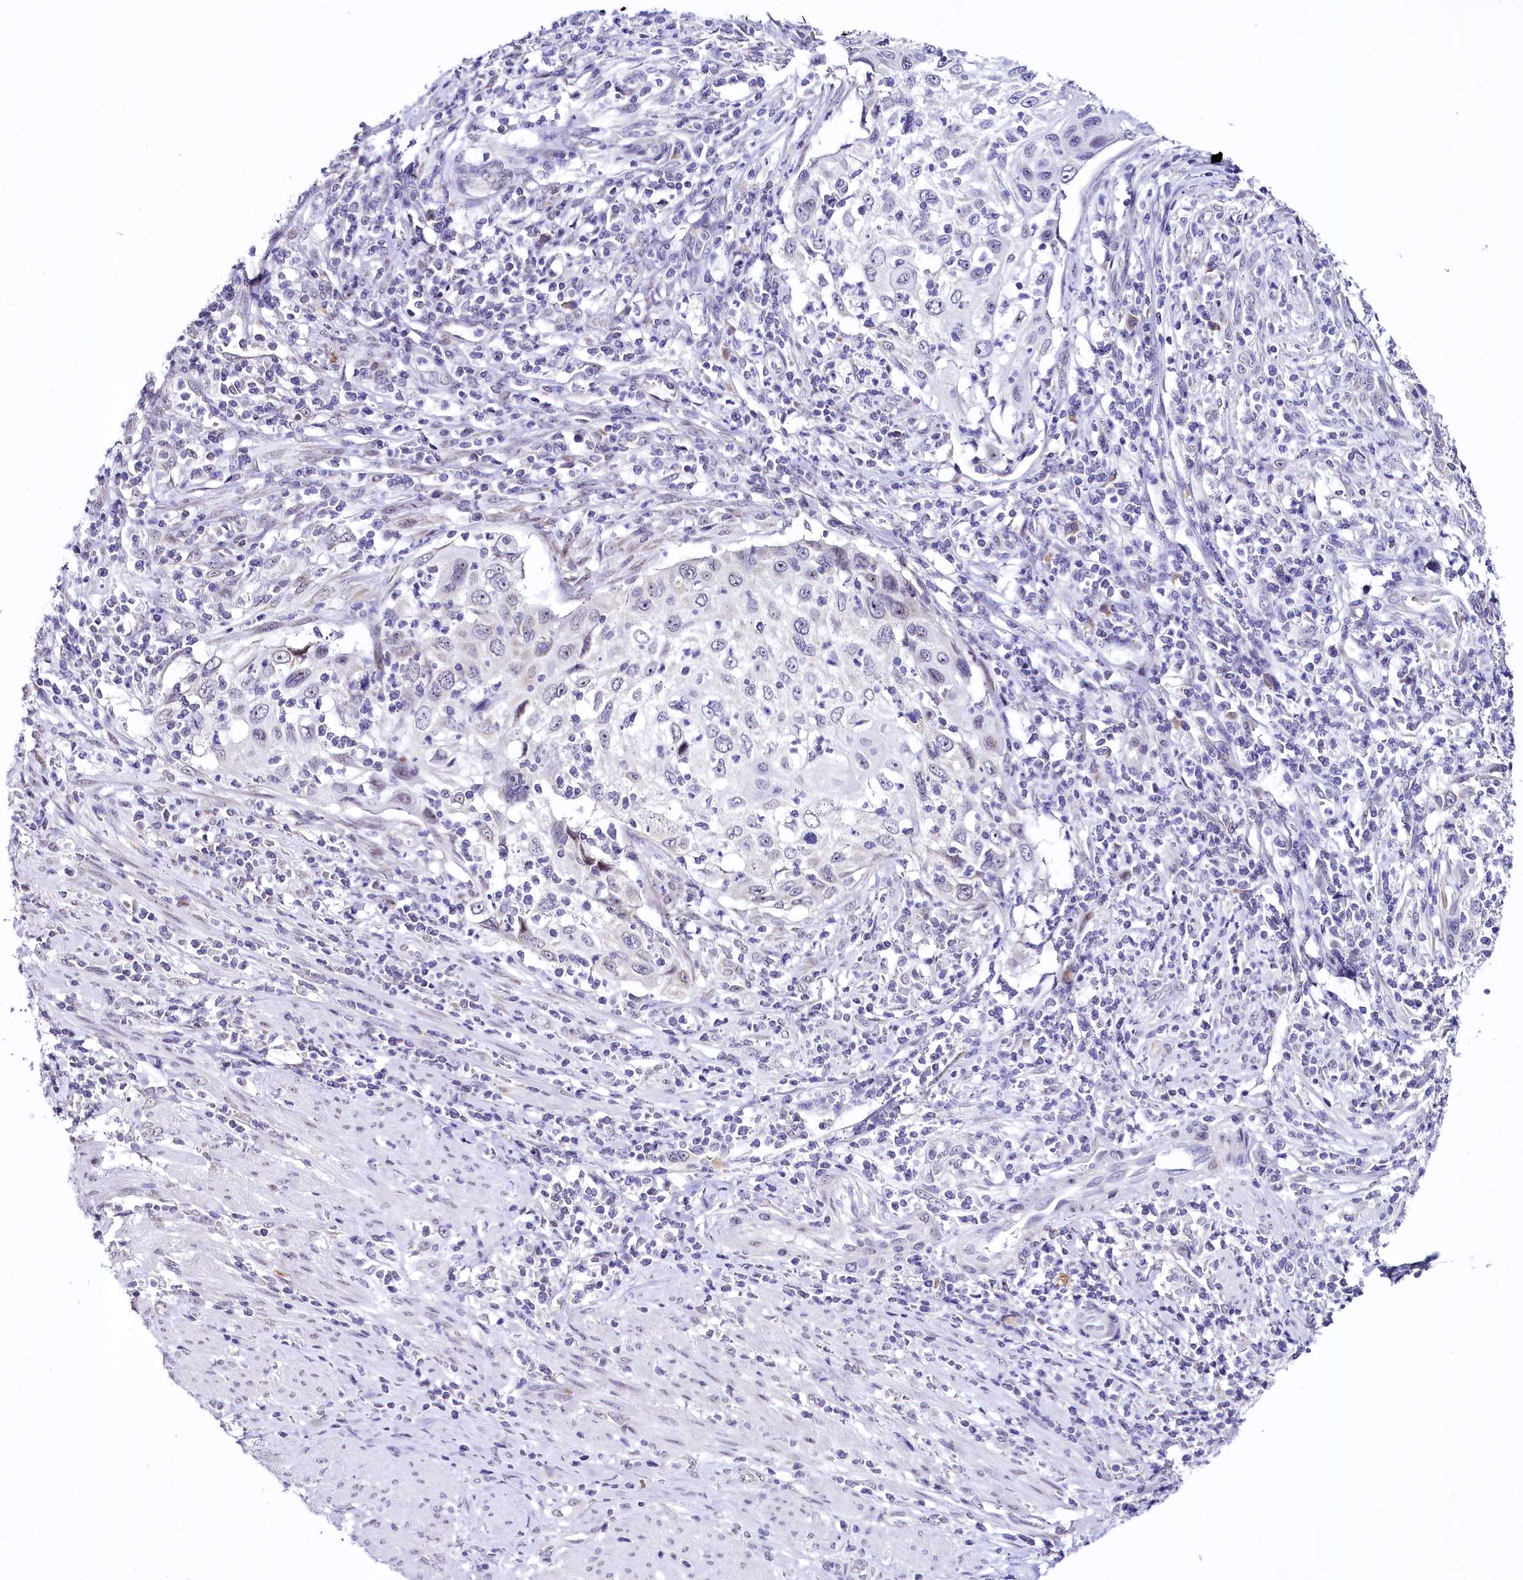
{"staining": {"intensity": "negative", "quantity": "none", "location": "none"}, "tissue": "cervical cancer", "cell_type": "Tumor cells", "image_type": "cancer", "snomed": [{"axis": "morphology", "description": "Squamous cell carcinoma, NOS"}, {"axis": "topography", "description": "Cervix"}], "caption": "High magnification brightfield microscopy of squamous cell carcinoma (cervical) stained with DAB (brown) and counterstained with hematoxylin (blue): tumor cells show no significant positivity. (Brightfield microscopy of DAB (3,3'-diaminobenzidine) IHC at high magnification).", "gene": "SPATS2", "patient": {"sex": "female", "age": 70}}